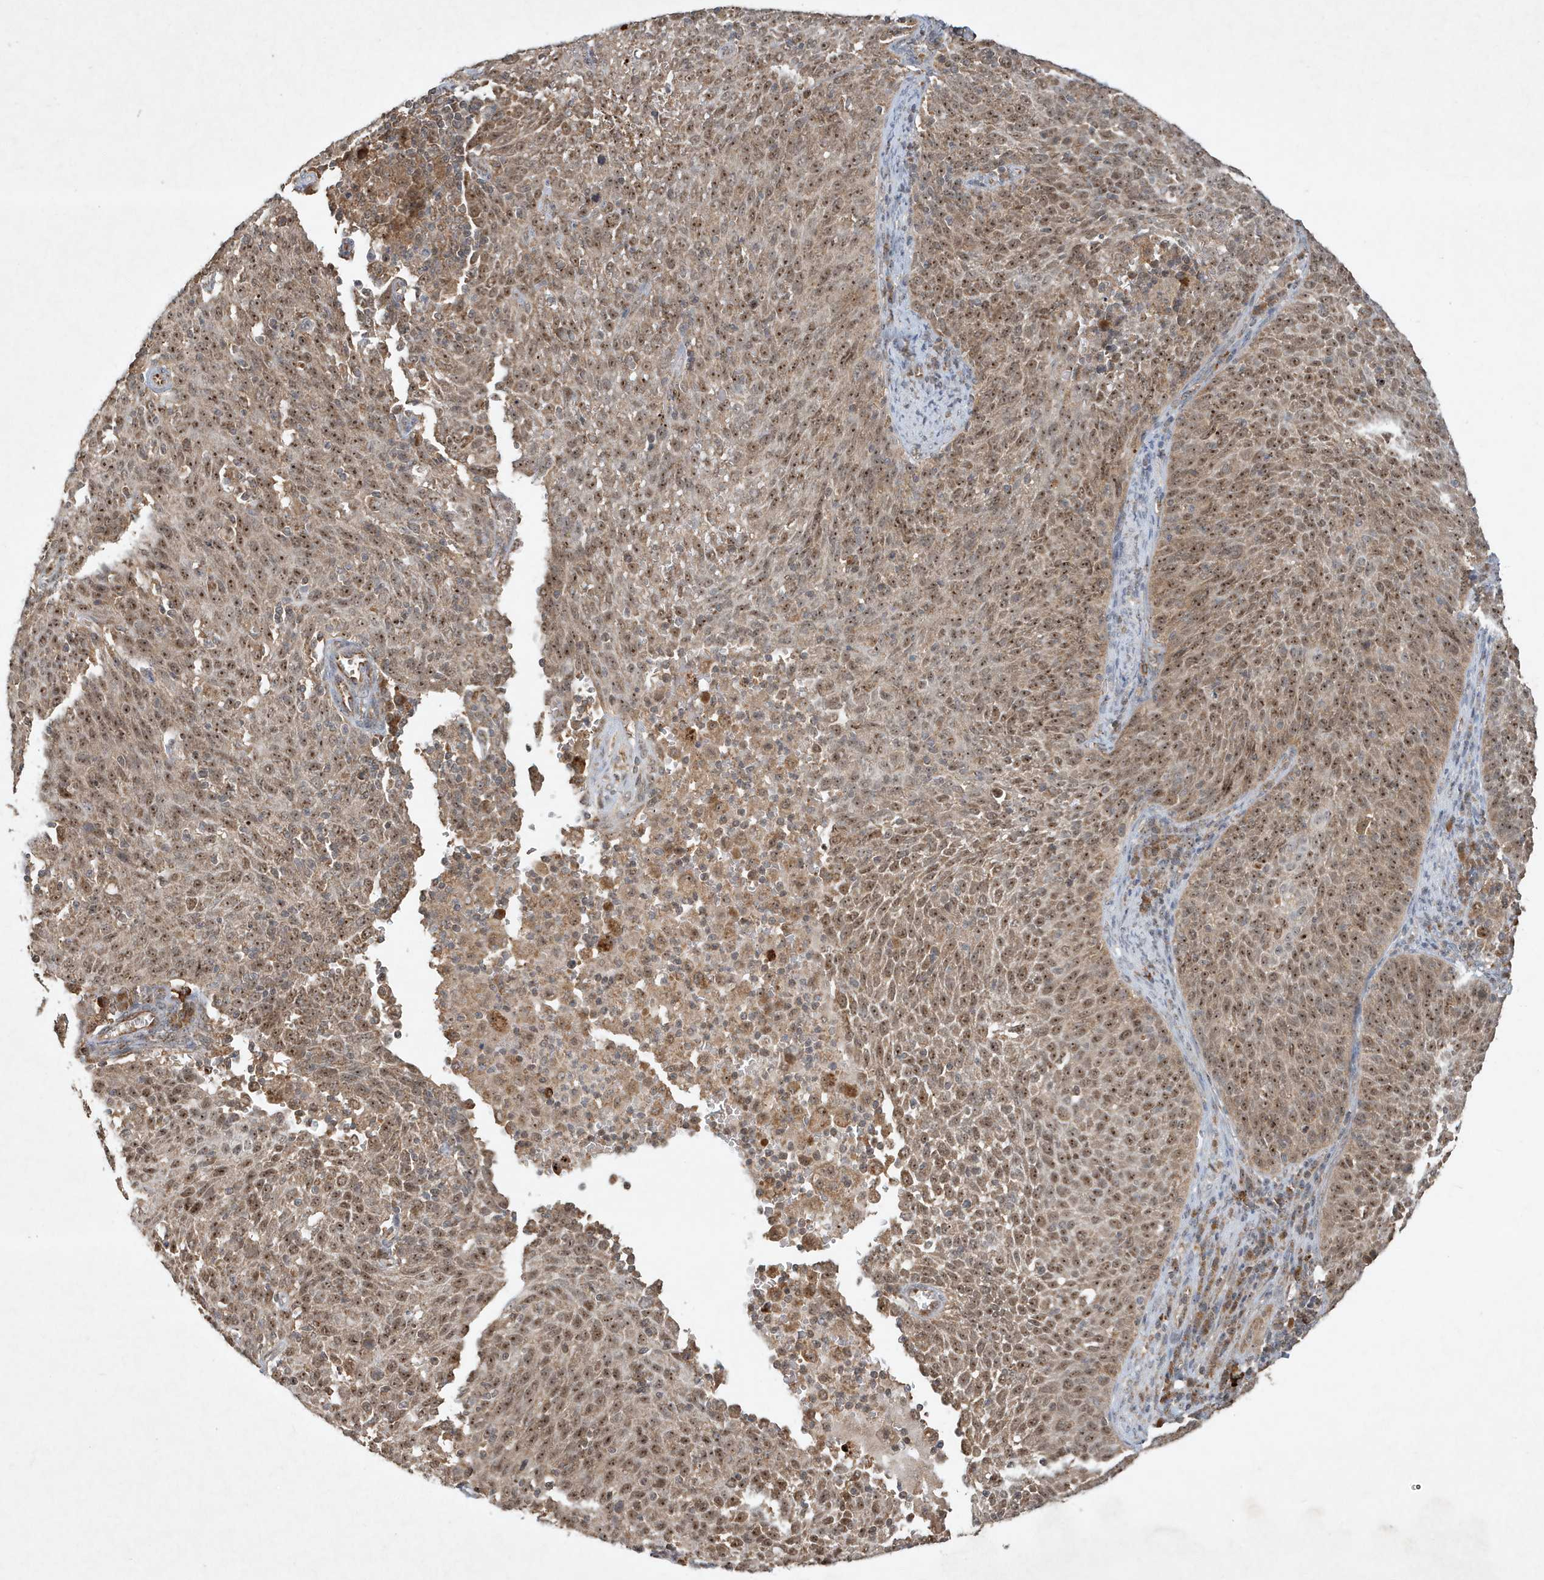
{"staining": {"intensity": "strong", "quantity": ">75%", "location": "cytoplasmic/membranous,nuclear"}, "tissue": "cervical cancer", "cell_type": "Tumor cells", "image_type": "cancer", "snomed": [{"axis": "morphology", "description": "Squamous cell carcinoma, NOS"}, {"axis": "topography", "description": "Cervix"}], "caption": "Cervical squamous cell carcinoma tissue reveals strong cytoplasmic/membranous and nuclear expression in approximately >75% of tumor cells", "gene": "ABCB9", "patient": {"sex": "female", "age": 38}}